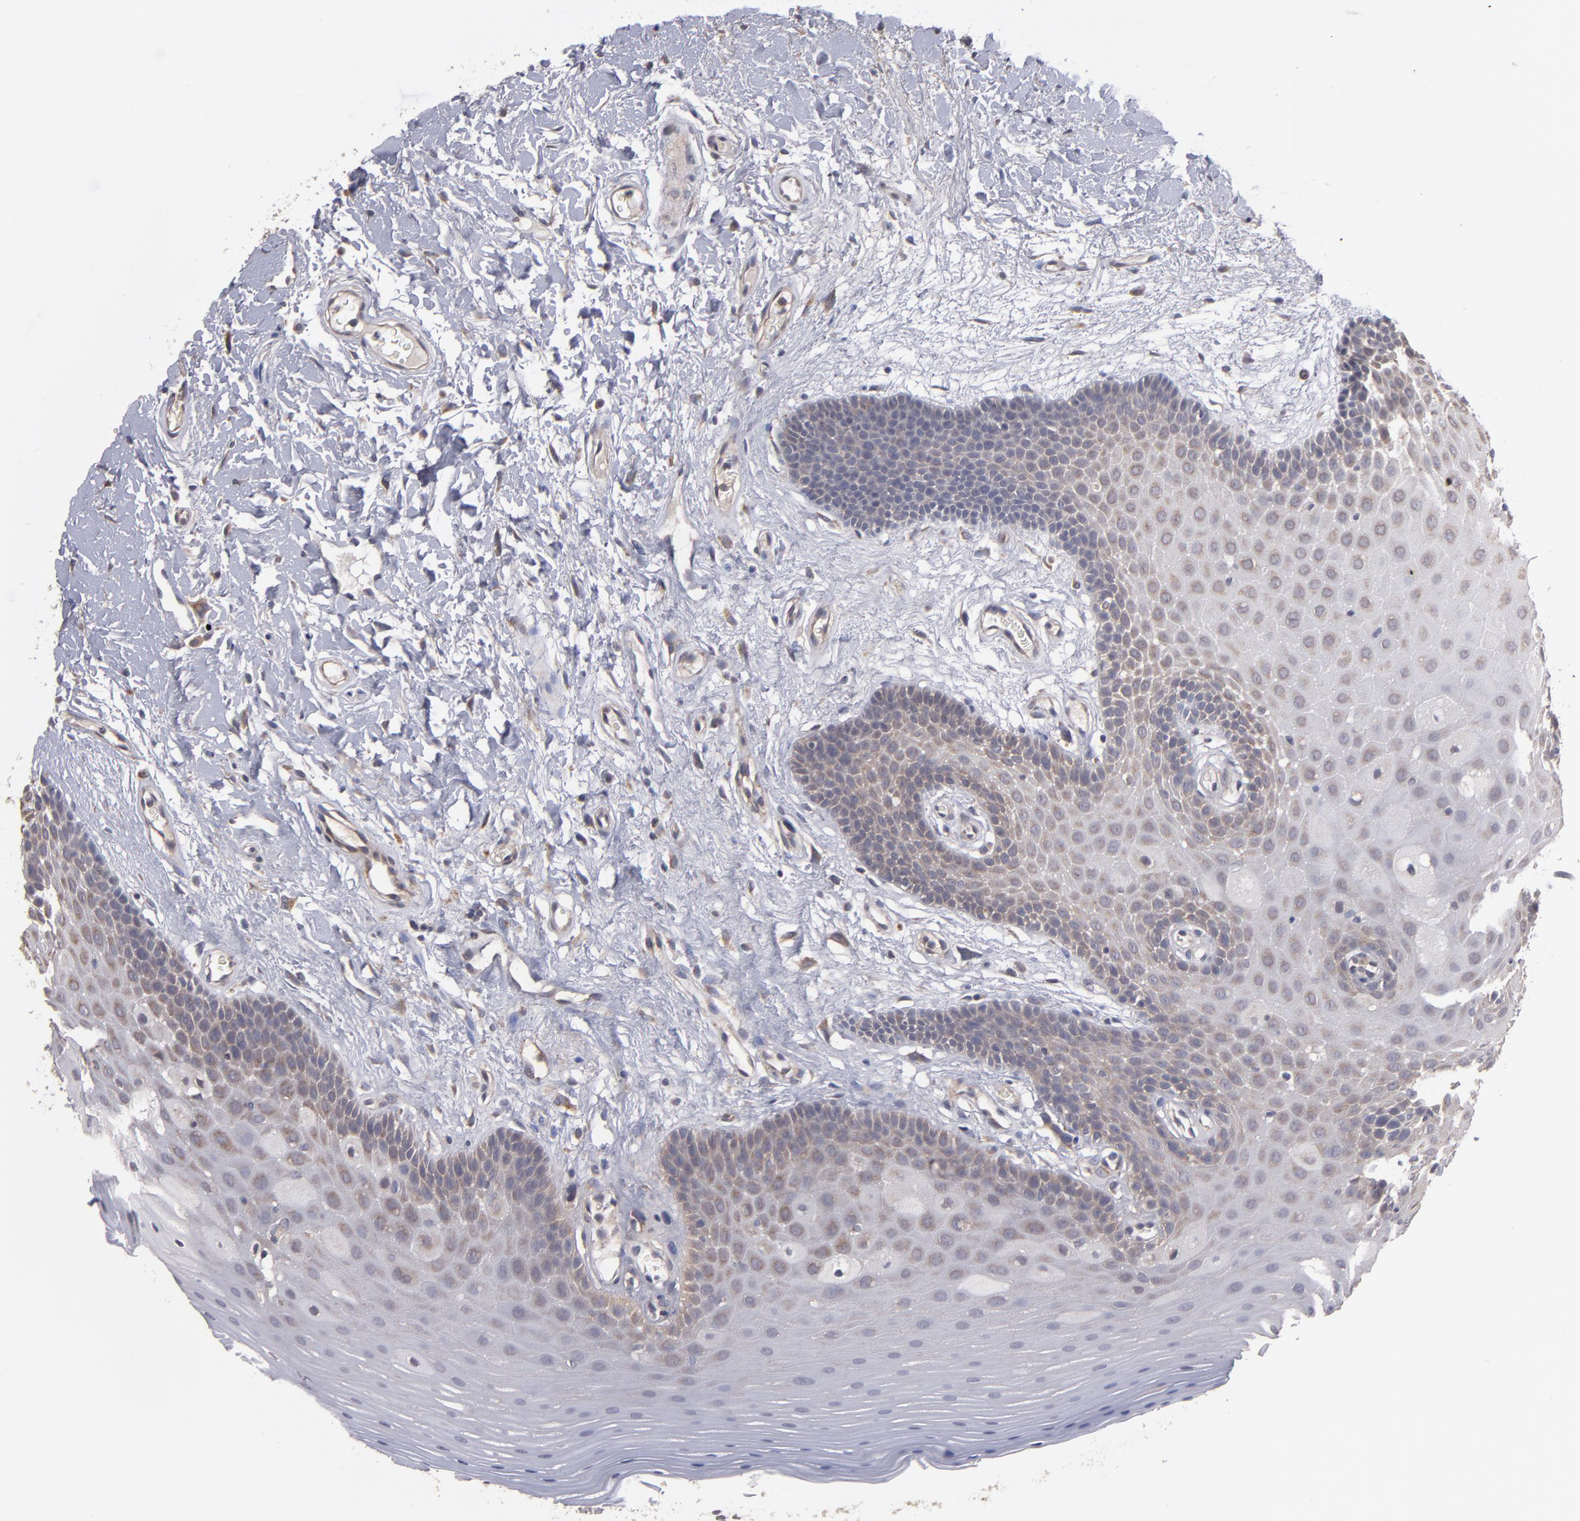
{"staining": {"intensity": "weak", "quantity": "25%-75%", "location": "cytoplasmic/membranous"}, "tissue": "oral mucosa", "cell_type": "Squamous epithelial cells", "image_type": "normal", "snomed": [{"axis": "morphology", "description": "Normal tissue, NOS"}, {"axis": "morphology", "description": "Squamous cell carcinoma, NOS"}, {"axis": "topography", "description": "Skeletal muscle"}, {"axis": "topography", "description": "Oral tissue"}, {"axis": "topography", "description": "Head-Neck"}], "caption": "The image reveals a brown stain indicating the presence of a protein in the cytoplasmic/membranous of squamous epithelial cells in oral mucosa. The protein is shown in brown color, while the nuclei are stained blue.", "gene": "CTSO", "patient": {"sex": "male", "age": 71}}